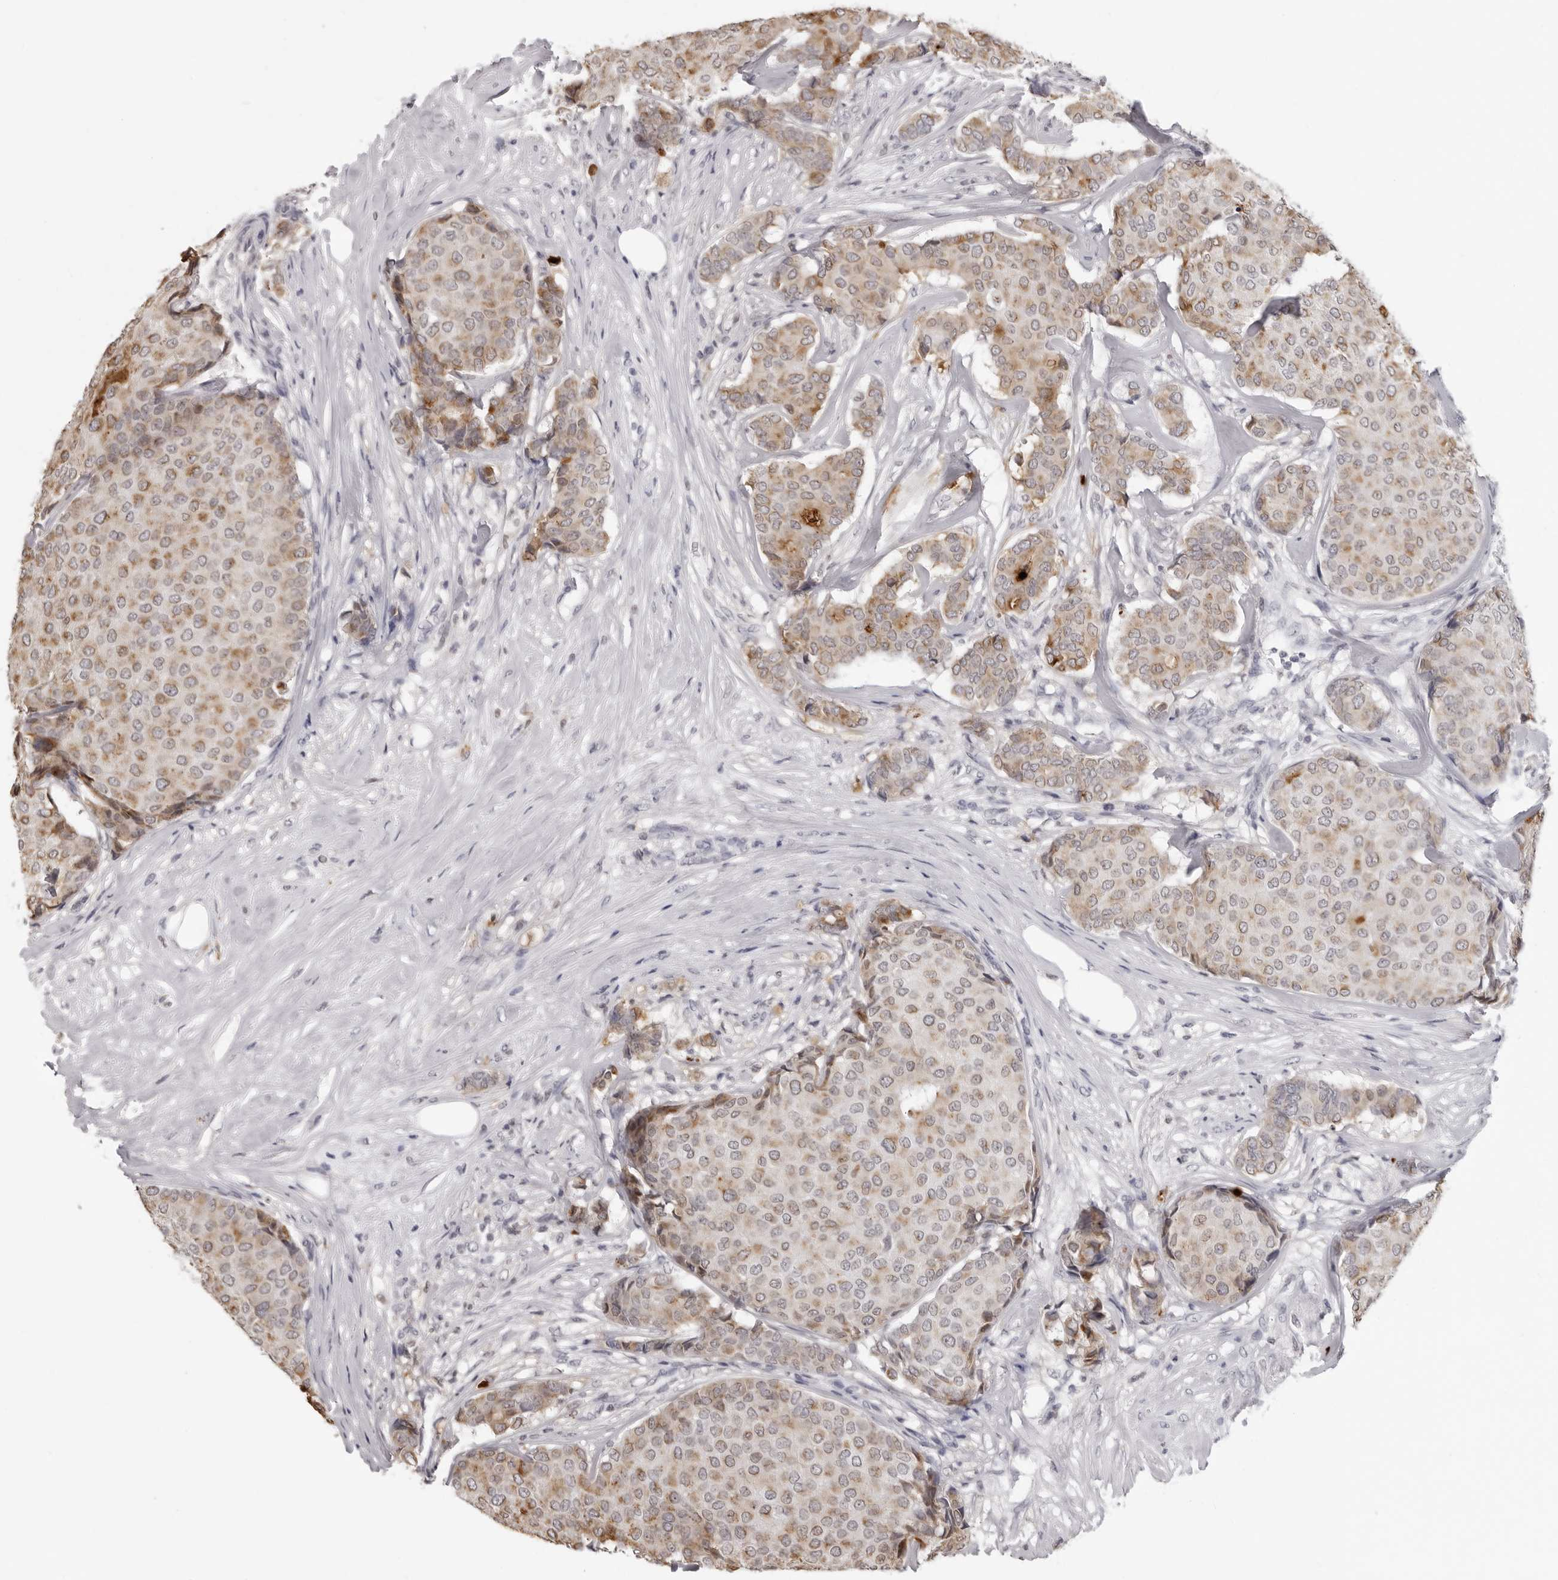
{"staining": {"intensity": "moderate", "quantity": "25%-75%", "location": "cytoplasmic/membranous"}, "tissue": "breast cancer", "cell_type": "Tumor cells", "image_type": "cancer", "snomed": [{"axis": "morphology", "description": "Duct carcinoma"}, {"axis": "topography", "description": "Breast"}], "caption": "Breast invasive ductal carcinoma stained with immunohistochemistry exhibits moderate cytoplasmic/membranous staining in approximately 25%-75% of tumor cells. (Stains: DAB in brown, nuclei in blue, Microscopy: brightfield microscopy at high magnification).", "gene": "IL31", "patient": {"sex": "female", "age": 75}}